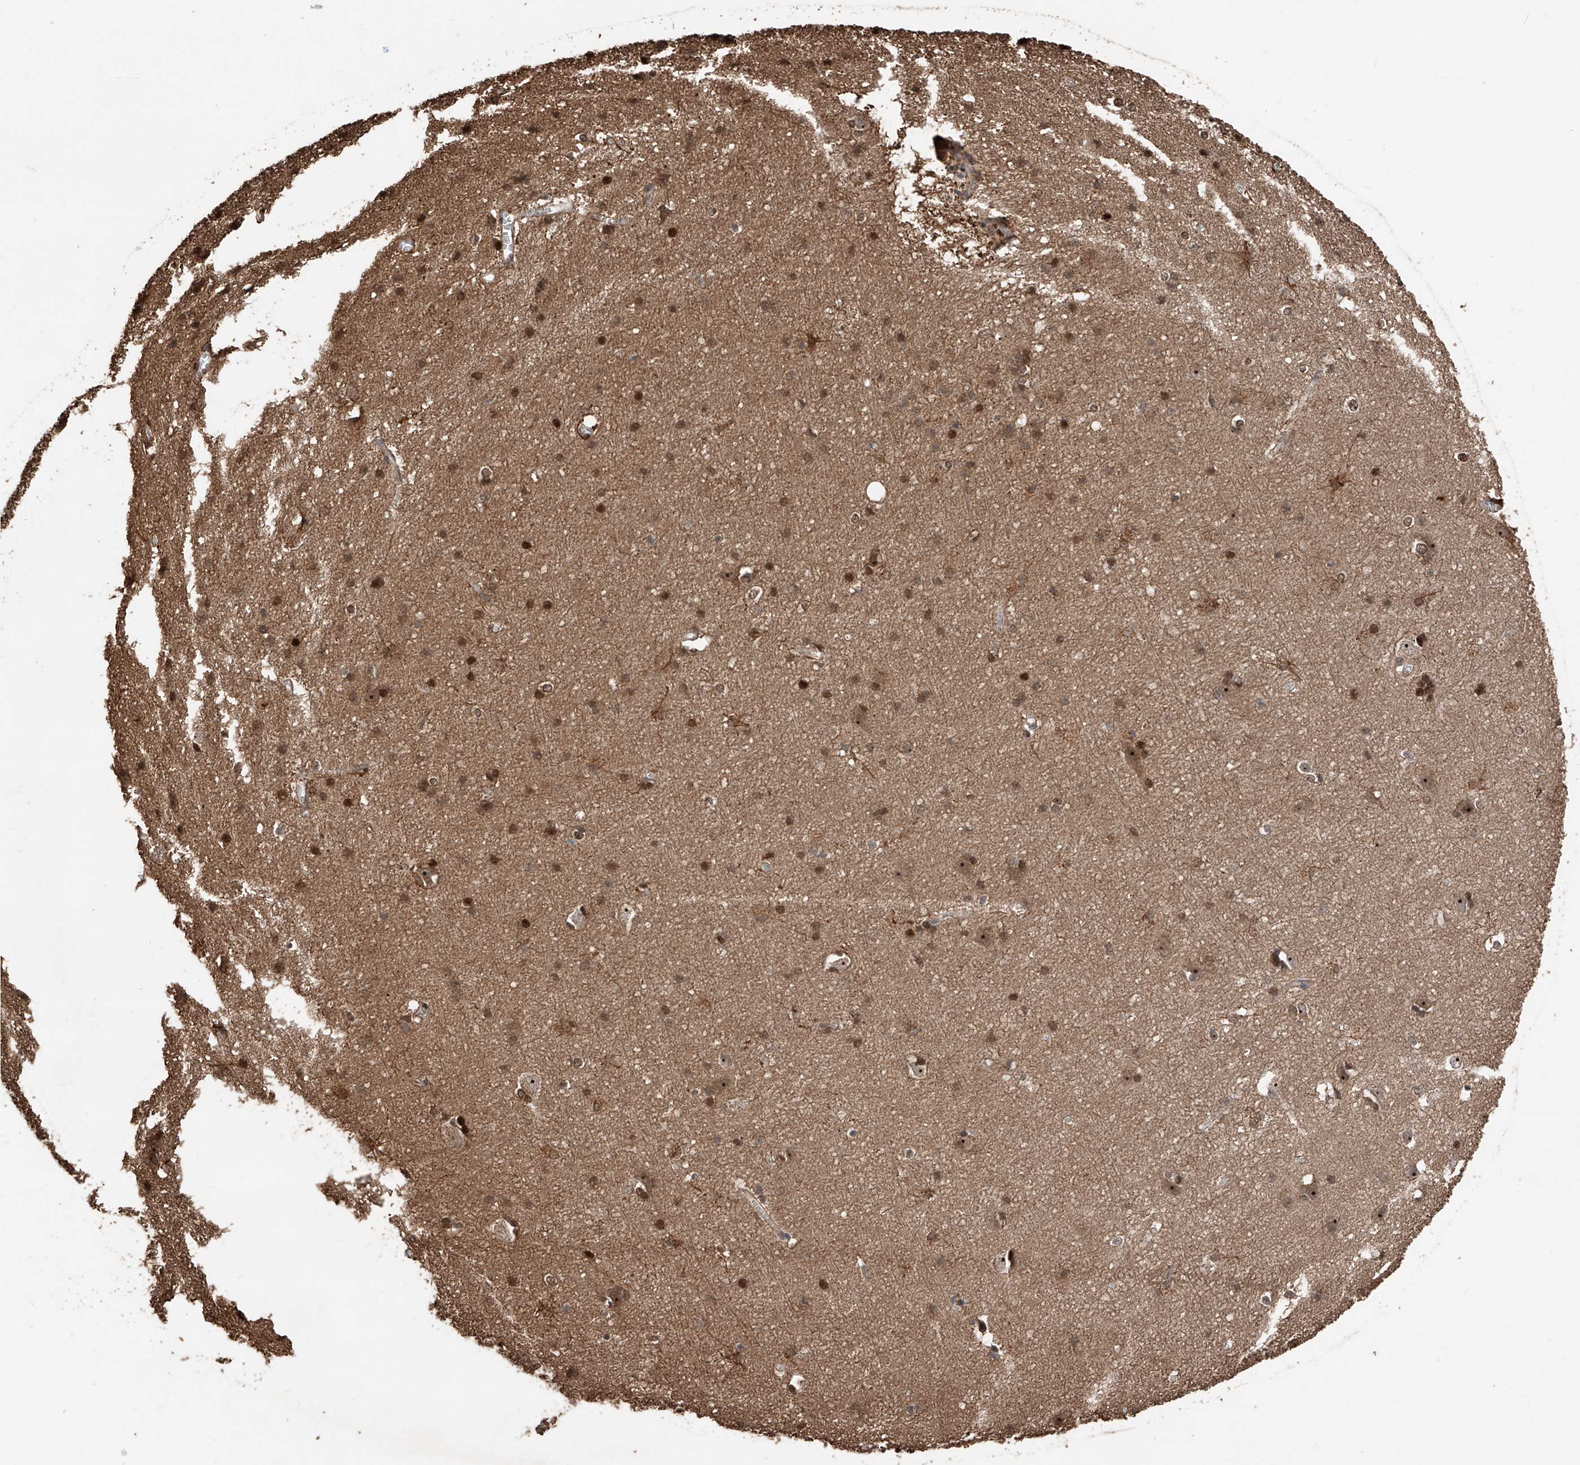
{"staining": {"intensity": "moderate", "quantity": ">75%", "location": "cytoplasmic/membranous,nuclear"}, "tissue": "cerebral cortex", "cell_type": "Endothelial cells", "image_type": "normal", "snomed": [{"axis": "morphology", "description": "Normal tissue, NOS"}, {"axis": "topography", "description": "Cerebral cortex"}], "caption": "This histopathology image reveals immunohistochemistry (IHC) staining of unremarkable human cerebral cortex, with medium moderate cytoplasmic/membranous,nuclear positivity in approximately >75% of endothelial cells.", "gene": "RMND1", "patient": {"sex": "male", "age": 54}}